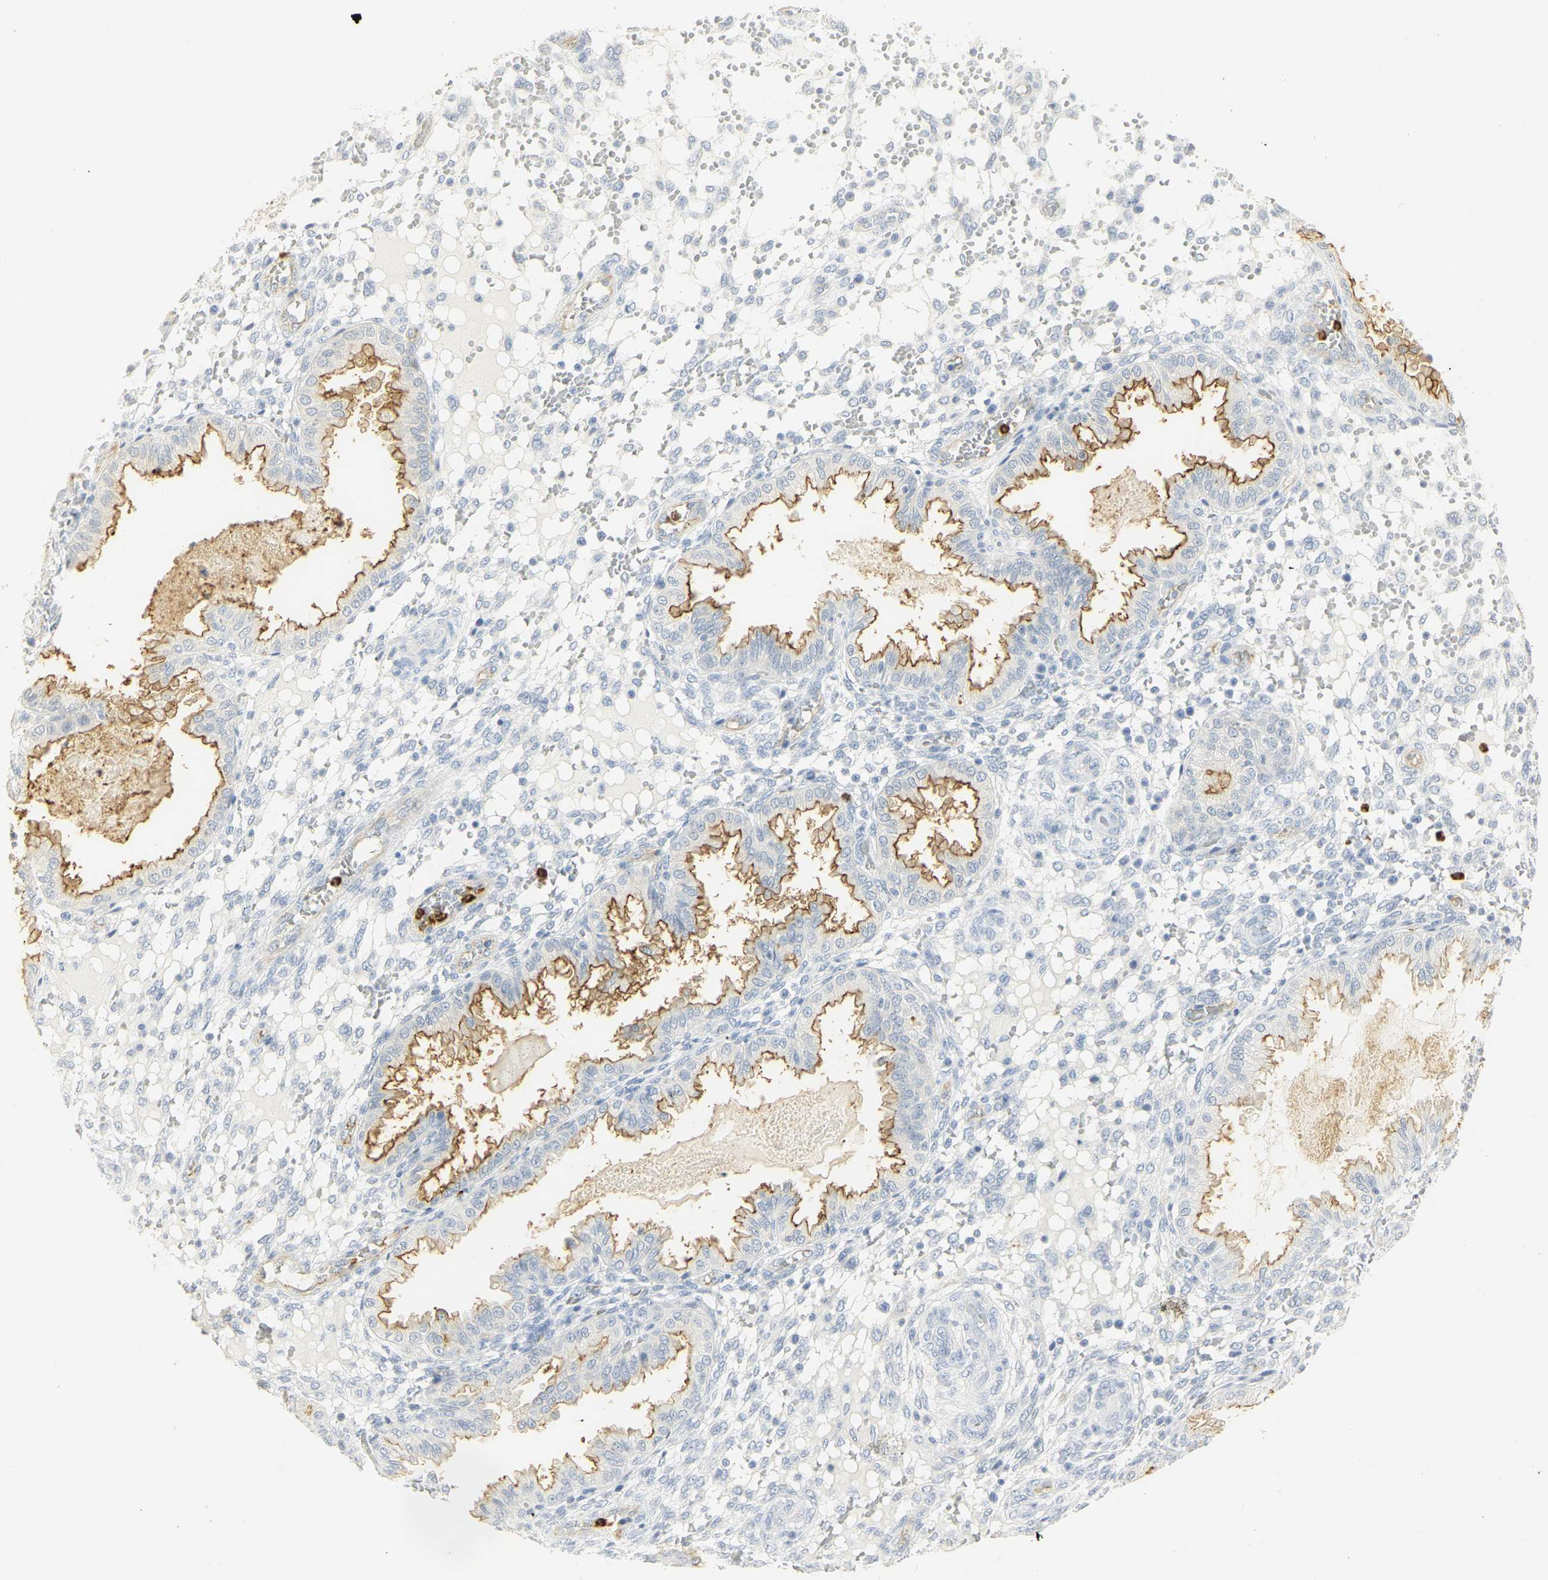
{"staining": {"intensity": "negative", "quantity": "none", "location": "none"}, "tissue": "endometrium", "cell_type": "Cells in endometrial stroma", "image_type": "normal", "snomed": [{"axis": "morphology", "description": "Normal tissue, NOS"}, {"axis": "topography", "description": "Endometrium"}], "caption": "Micrograph shows no significant protein staining in cells in endometrial stroma of benign endometrium. Nuclei are stained in blue.", "gene": "CEACAM5", "patient": {"sex": "female", "age": 33}}